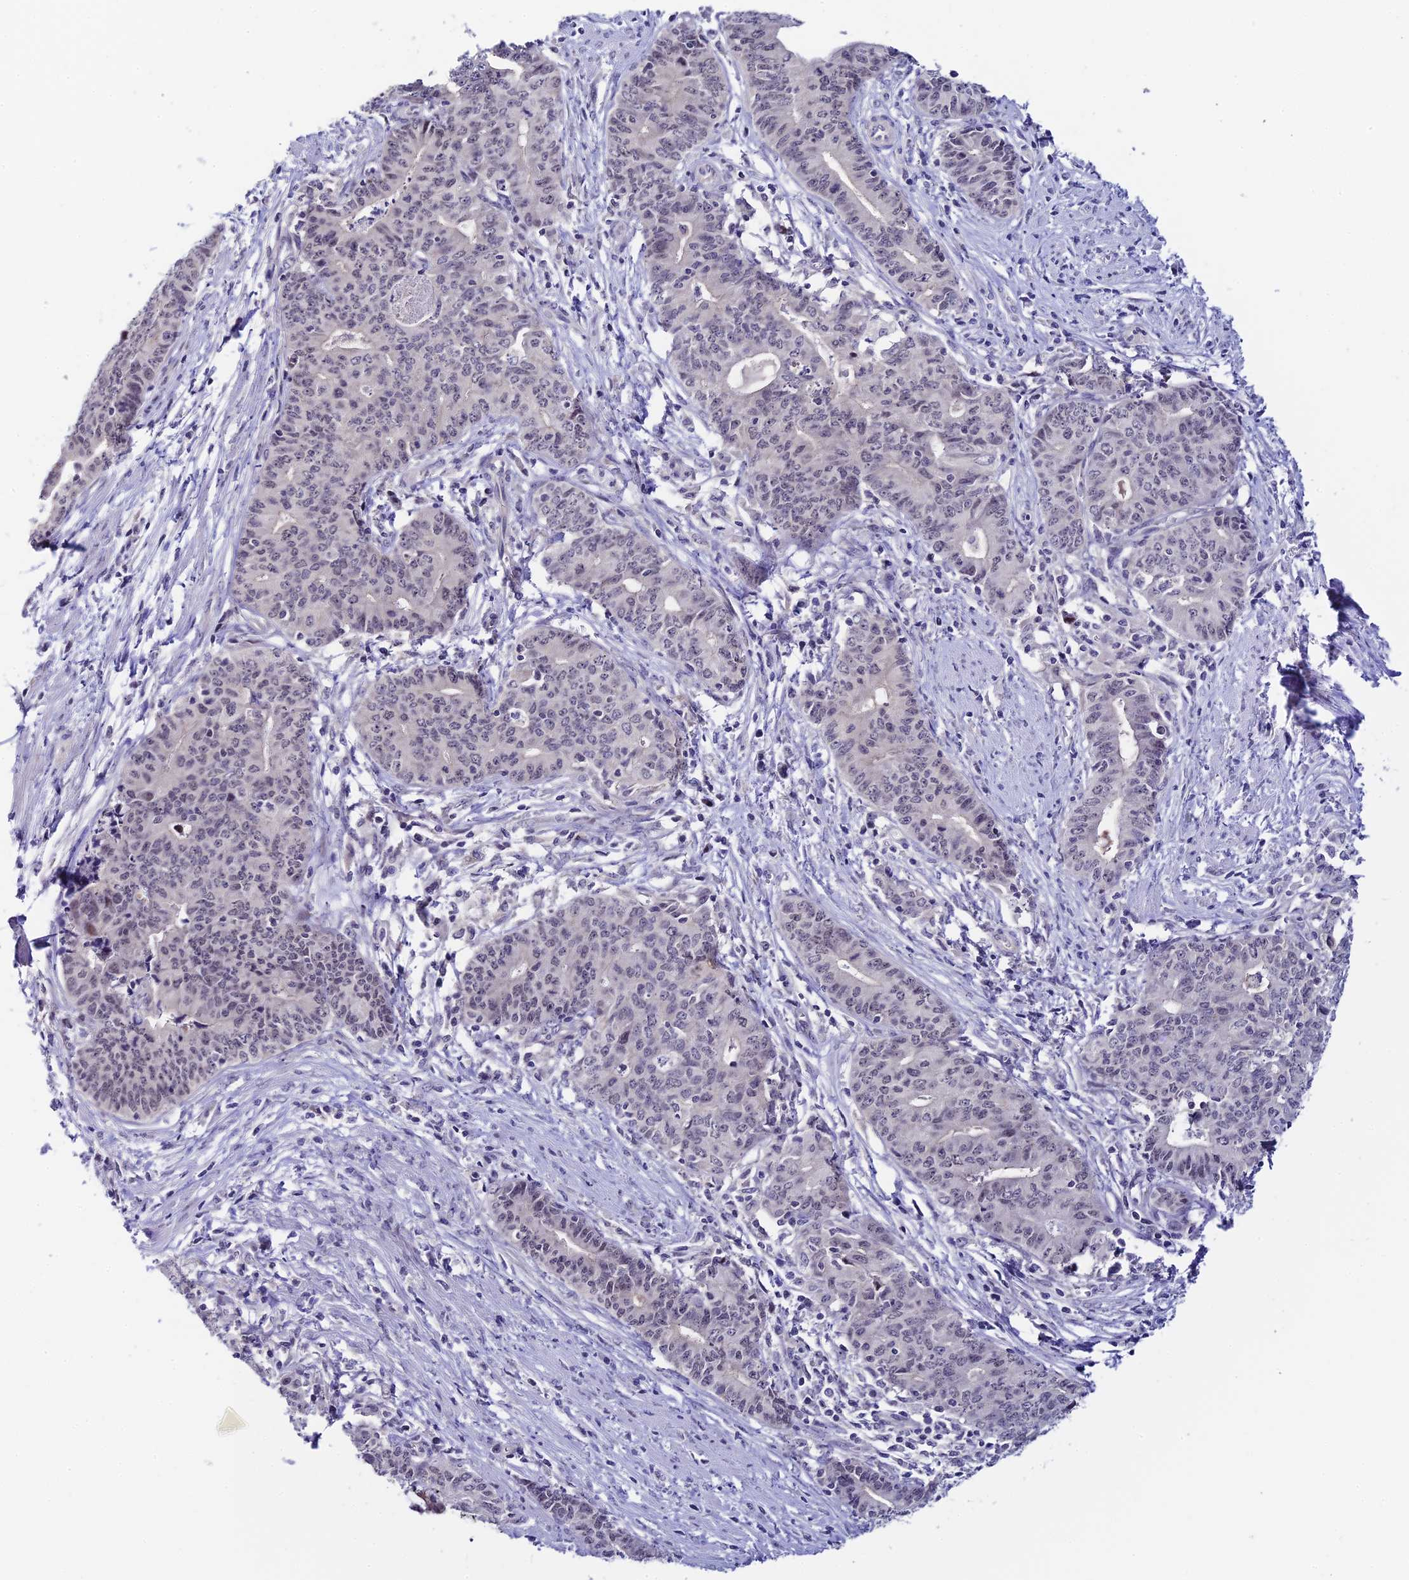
{"staining": {"intensity": "weak", "quantity": "<25%", "location": "nuclear"}, "tissue": "endometrial cancer", "cell_type": "Tumor cells", "image_type": "cancer", "snomed": [{"axis": "morphology", "description": "Adenocarcinoma, NOS"}, {"axis": "topography", "description": "Endometrium"}], "caption": "This is an immunohistochemistry micrograph of human adenocarcinoma (endometrial). There is no positivity in tumor cells.", "gene": "RASGEF1B", "patient": {"sex": "female", "age": 59}}